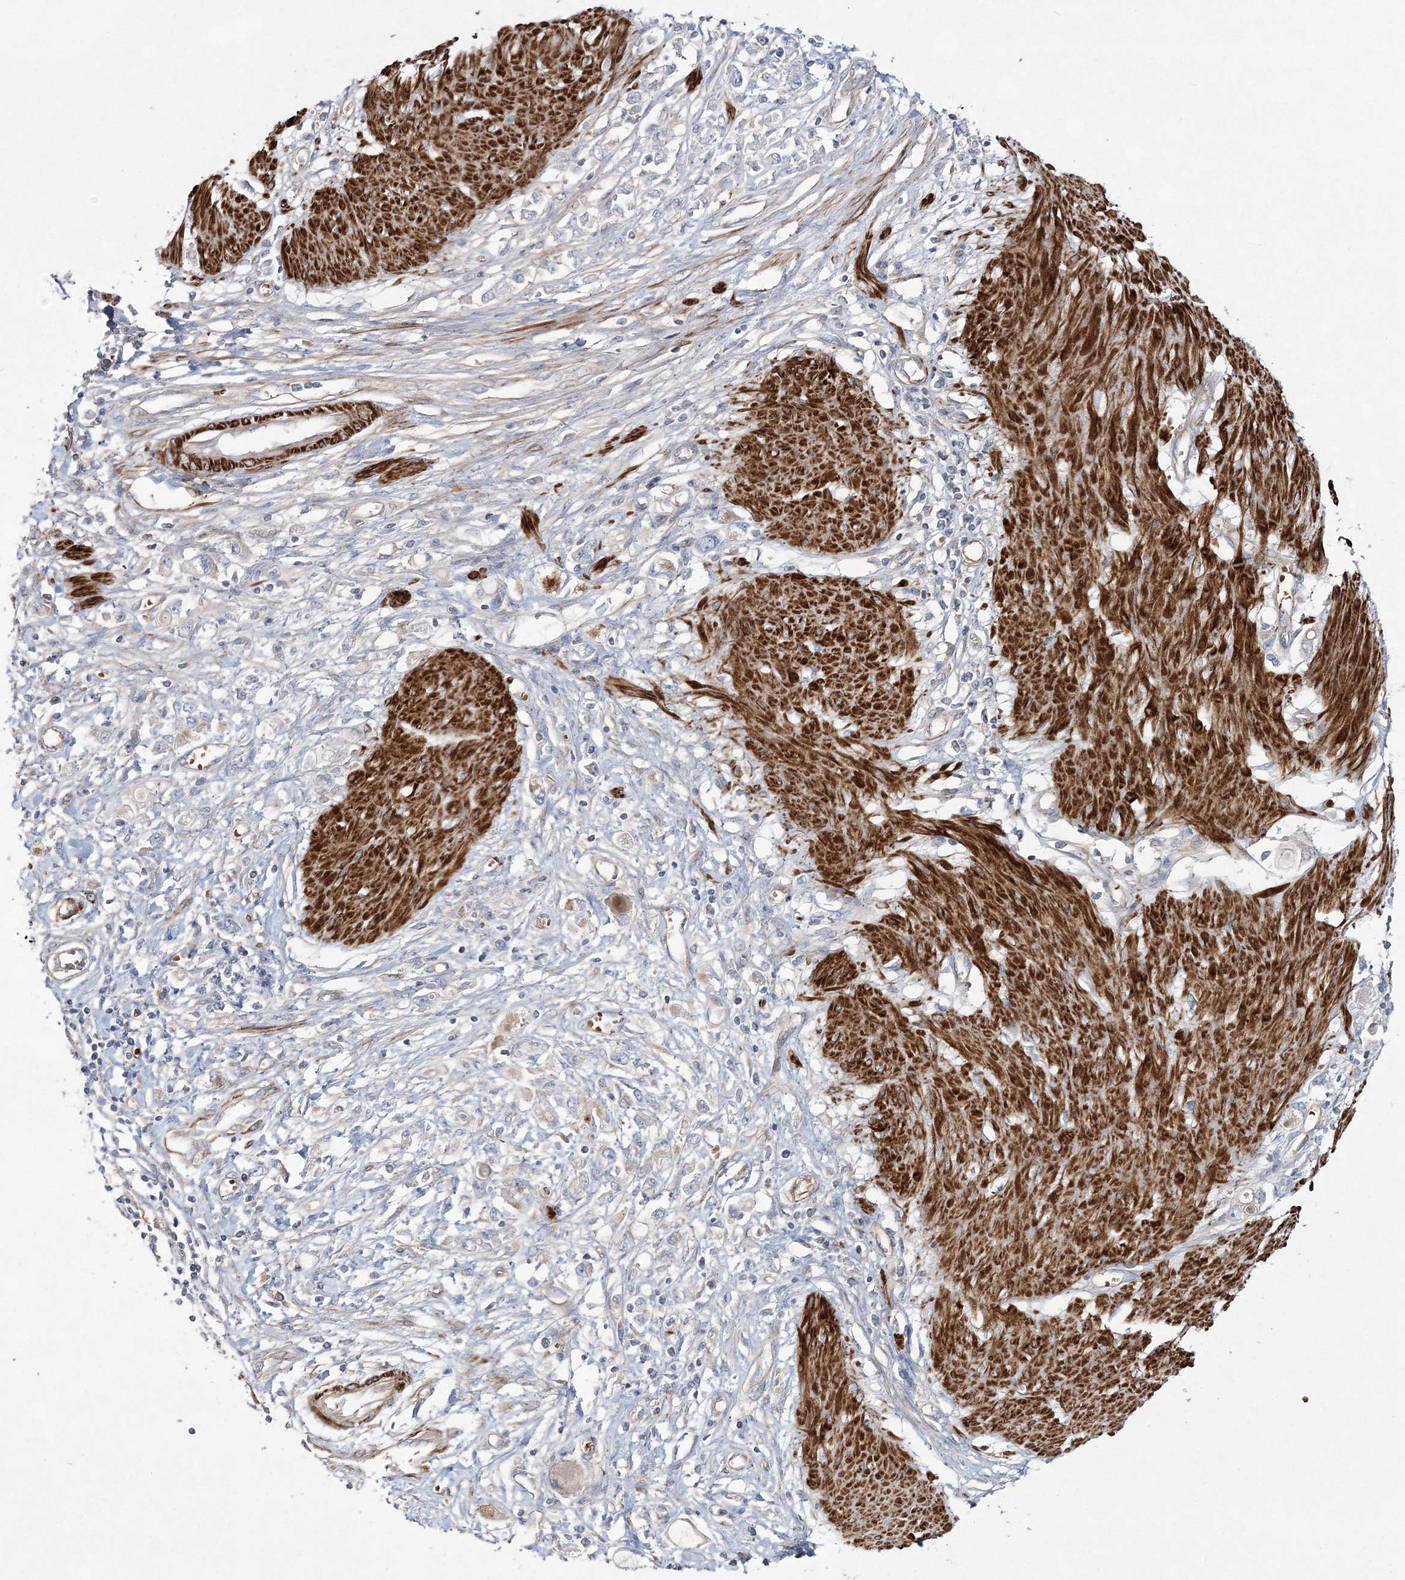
{"staining": {"intensity": "negative", "quantity": "none", "location": "none"}, "tissue": "stomach cancer", "cell_type": "Tumor cells", "image_type": "cancer", "snomed": [{"axis": "morphology", "description": "Adenocarcinoma, NOS"}, {"axis": "topography", "description": "Stomach"}], "caption": "There is no significant staining in tumor cells of adenocarcinoma (stomach). Brightfield microscopy of immunohistochemistry stained with DAB (3,3'-diaminobenzidine) (brown) and hematoxylin (blue), captured at high magnification.", "gene": "ZSWIM6", "patient": {"sex": "female", "age": 76}}